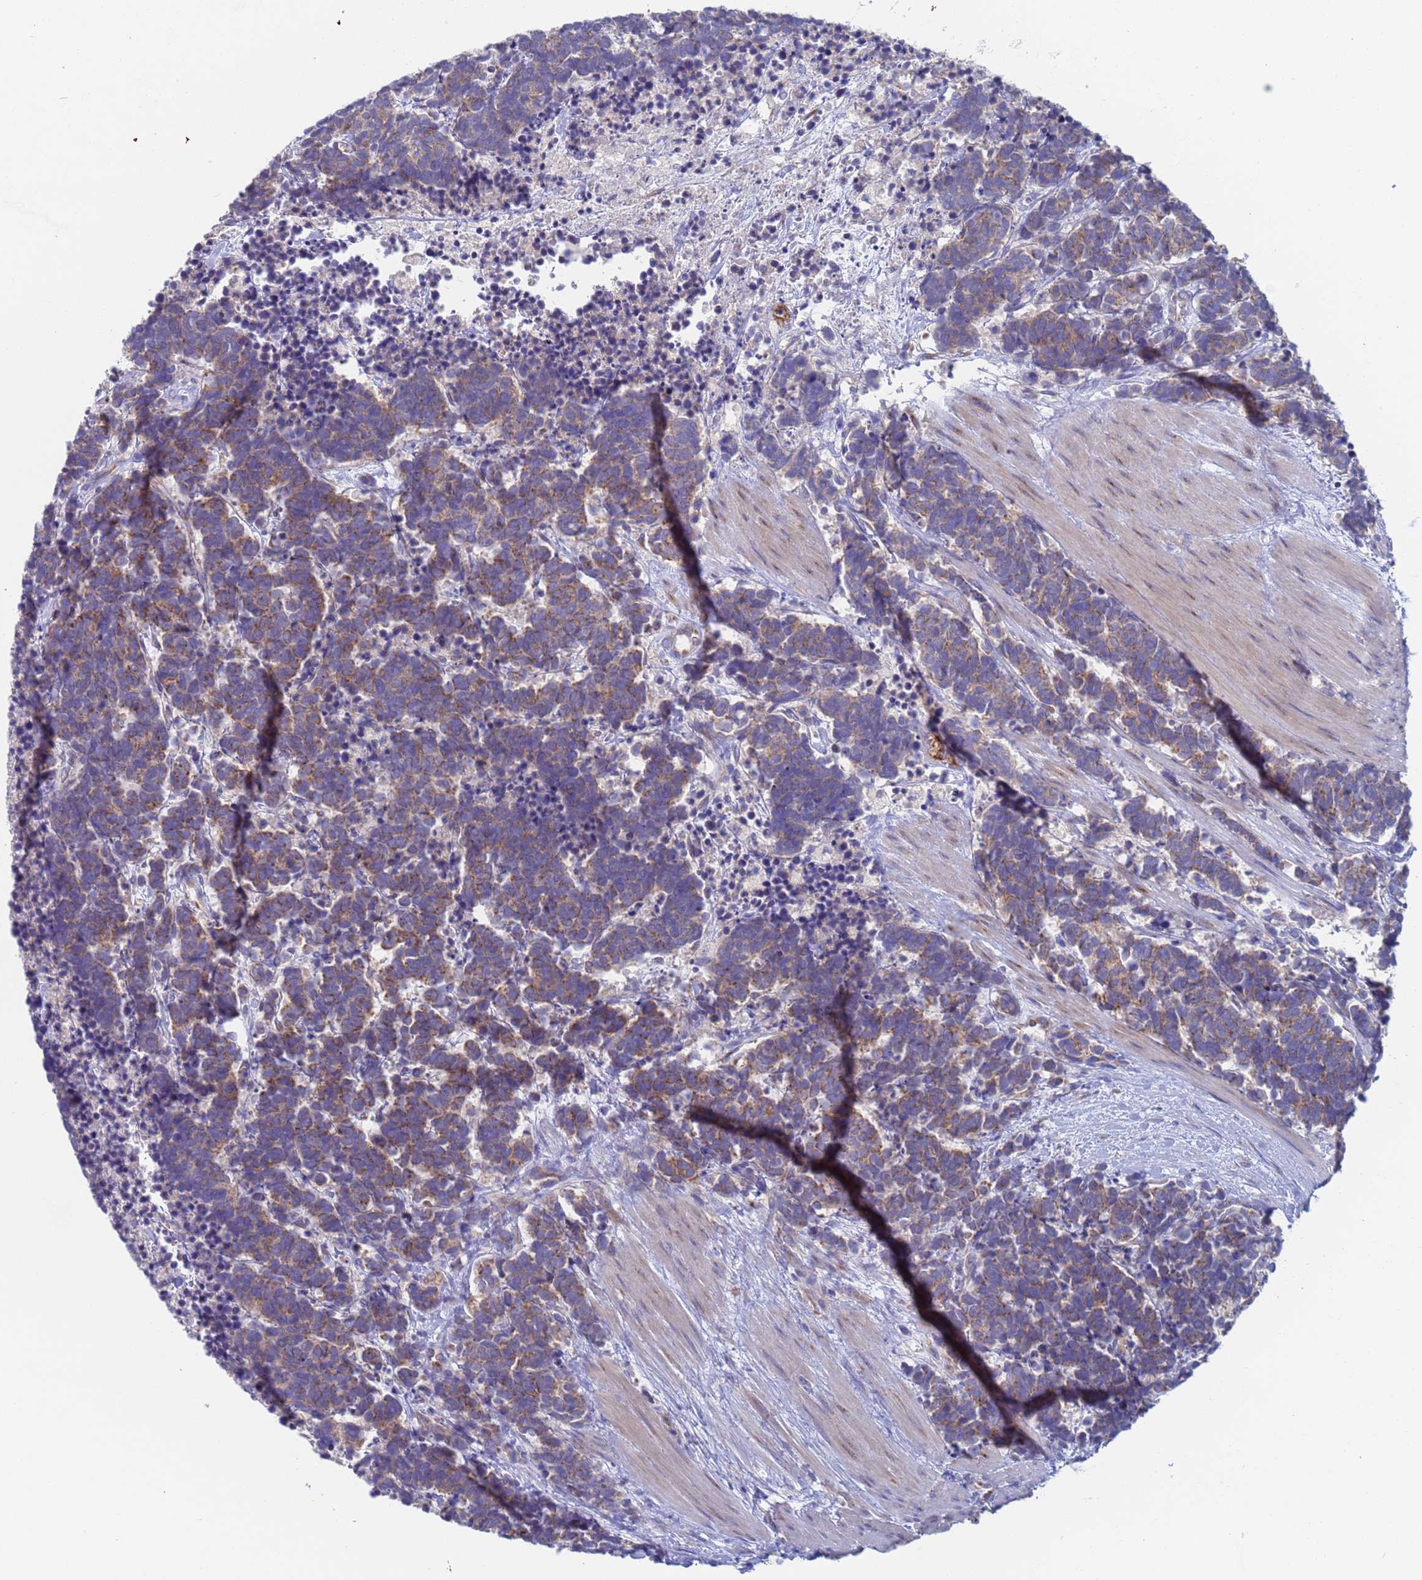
{"staining": {"intensity": "weak", "quantity": "25%-75%", "location": "cytoplasmic/membranous"}, "tissue": "carcinoid", "cell_type": "Tumor cells", "image_type": "cancer", "snomed": [{"axis": "morphology", "description": "Carcinoma, NOS"}, {"axis": "morphology", "description": "Carcinoid, malignant, NOS"}, {"axis": "topography", "description": "Prostate"}], "caption": "Brown immunohistochemical staining in carcinoid exhibits weak cytoplasmic/membranous positivity in approximately 25%-75% of tumor cells.", "gene": "PET117", "patient": {"sex": "male", "age": 57}}